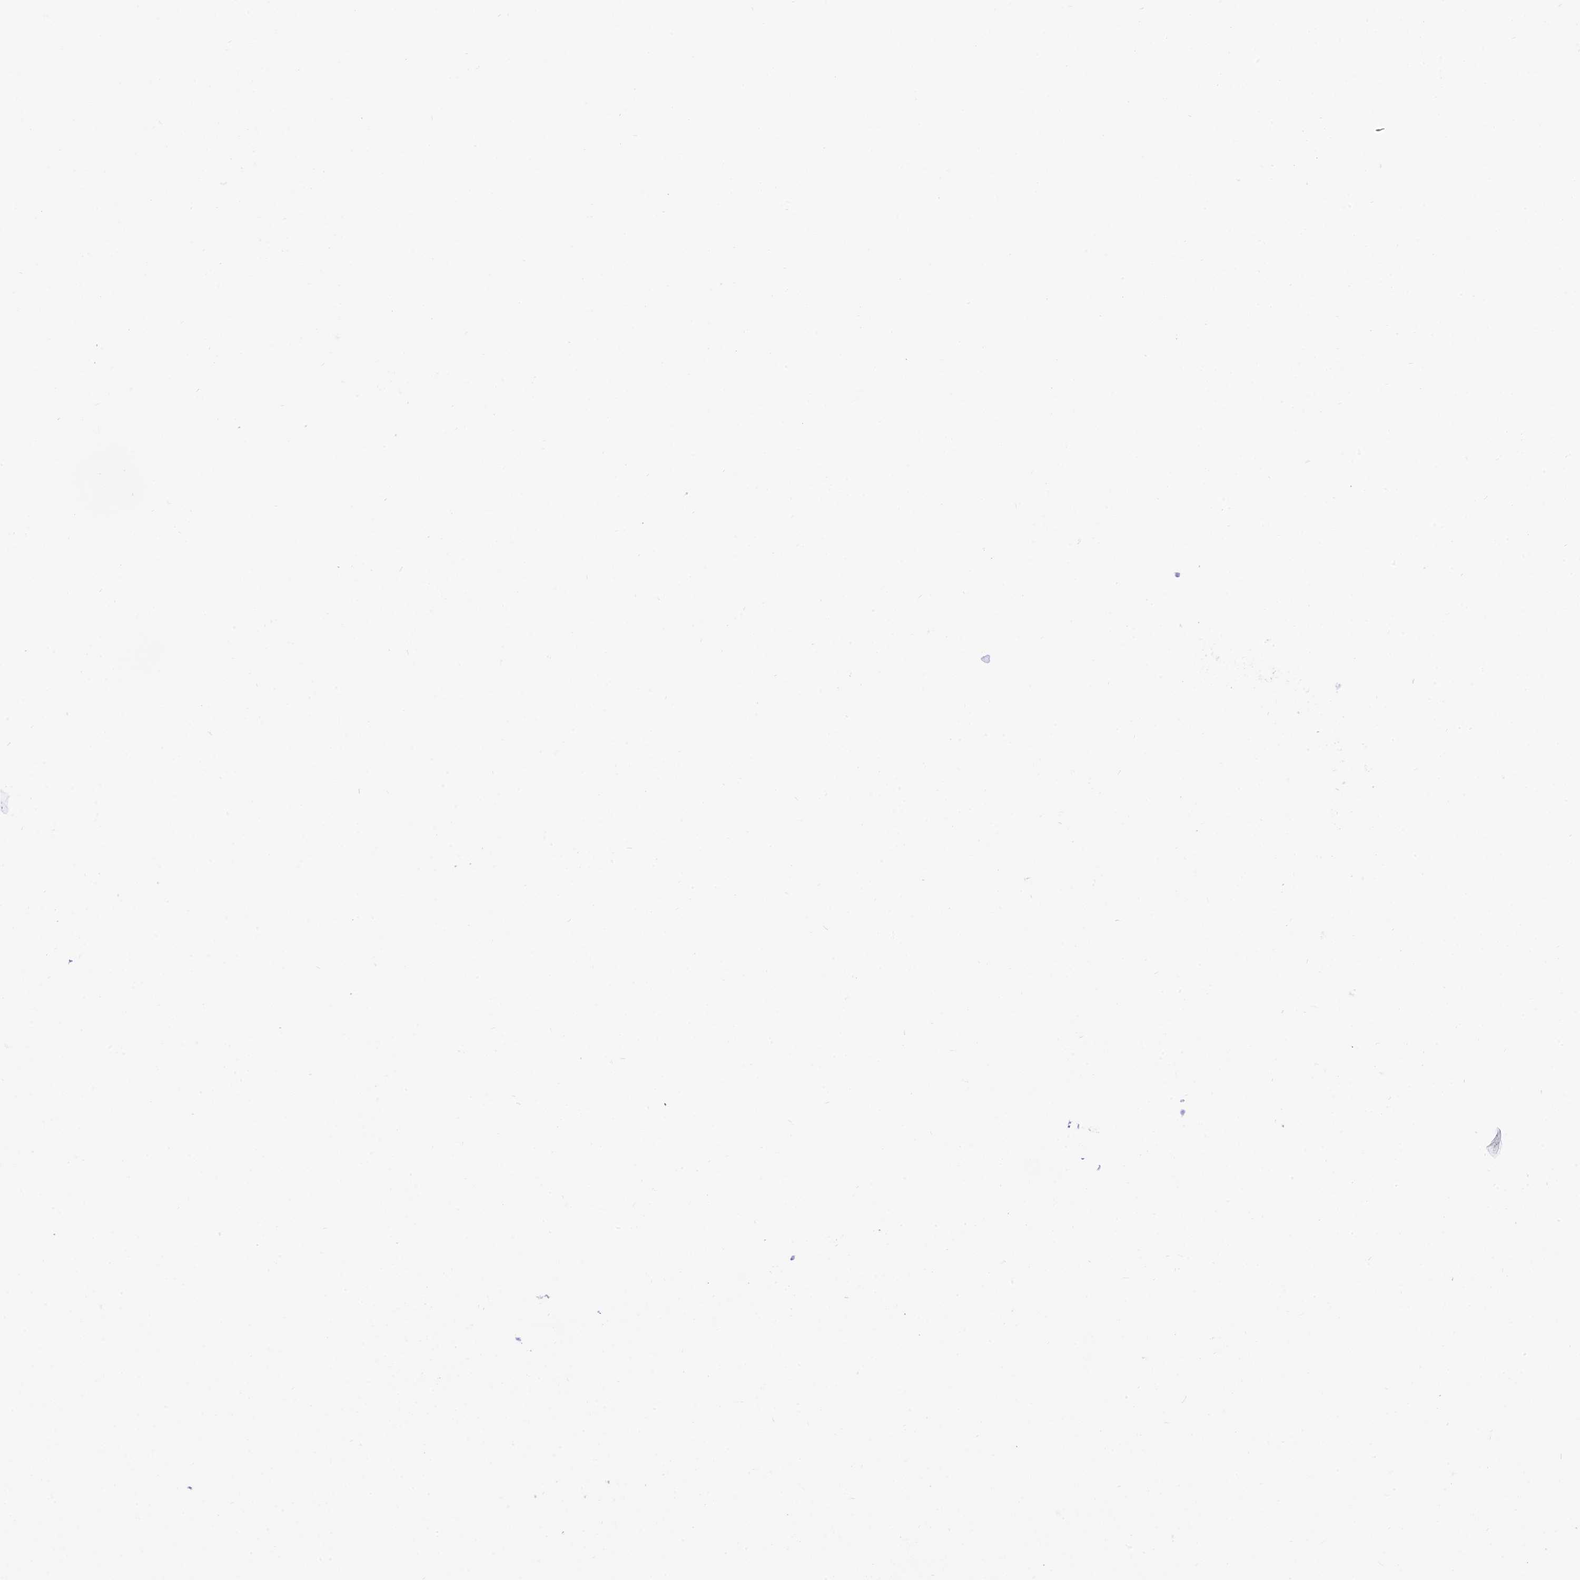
{"staining": {"intensity": "negative", "quantity": "none", "location": "none"}, "tissue": "breast cancer", "cell_type": "Tumor cells", "image_type": "cancer", "snomed": [{"axis": "morphology", "description": "Normal tissue, NOS"}, {"axis": "morphology", "description": "Duct carcinoma"}, {"axis": "topography", "description": "Breast"}], "caption": "Immunohistochemistry histopathology image of human breast cancer stained for a protein (brown), which shows no positivity in tumor cells. (Immunohistochemistry (ihc), brightfield microscopy, high magnification).", "gene": "DUSP29", "patient": {"sex": "female", "age": 87}}